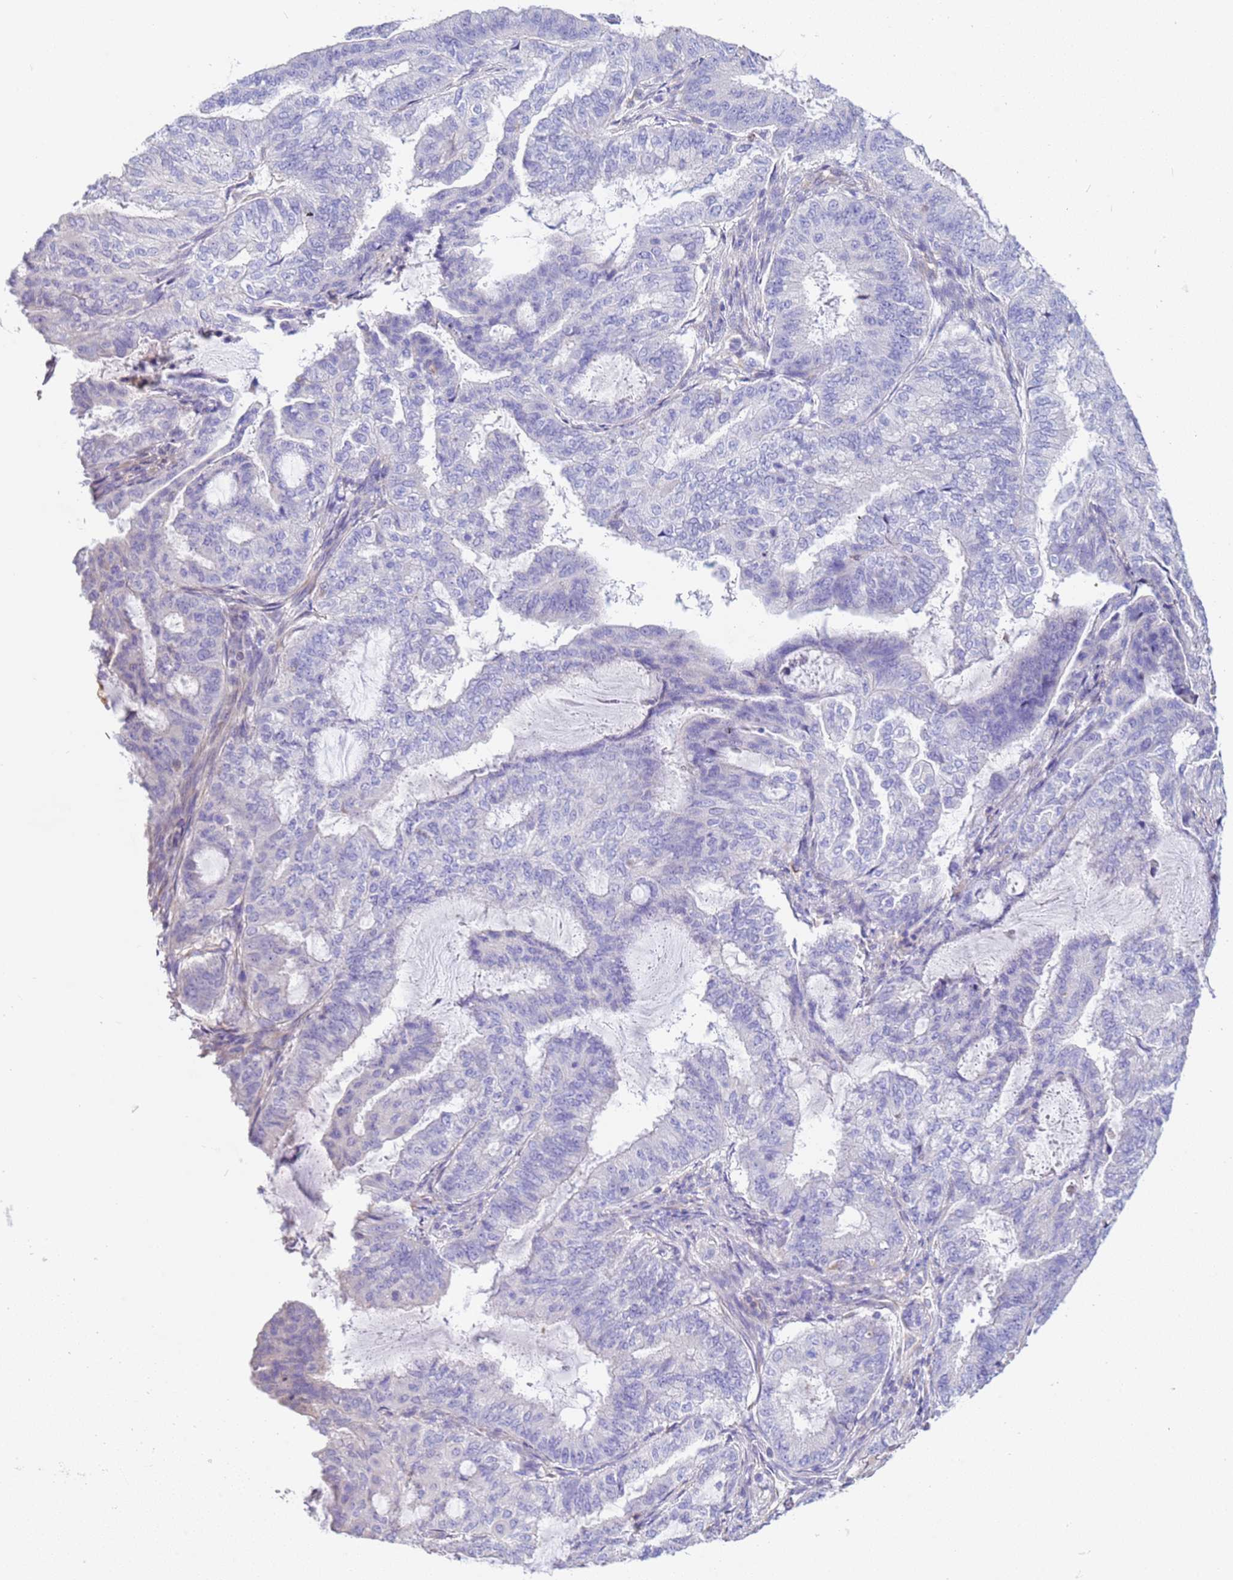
{"staining": {"intensity": "negative", "quantity": "none", "location": "none"}, "tissue": "endometrial cancer", "cell_type": "Tumor cells", "image_type": "cancer", "snomed": [{"axis": "morphology", "description": "Adenocarcinoma, NOS"}, {"axis": "topography", "description": "Endometrium"}], "caption": "Immunohistochemistry photomicrograph of neoplastic tissue: human endometrial cancer (adenocarcinoma) stained with DAB (3,3'-diaminobenzidine) exhibits no significant protein staining in tumor cells.", "gene": "TCEAL3", "patient": {"sex": "female", "age": 51}}